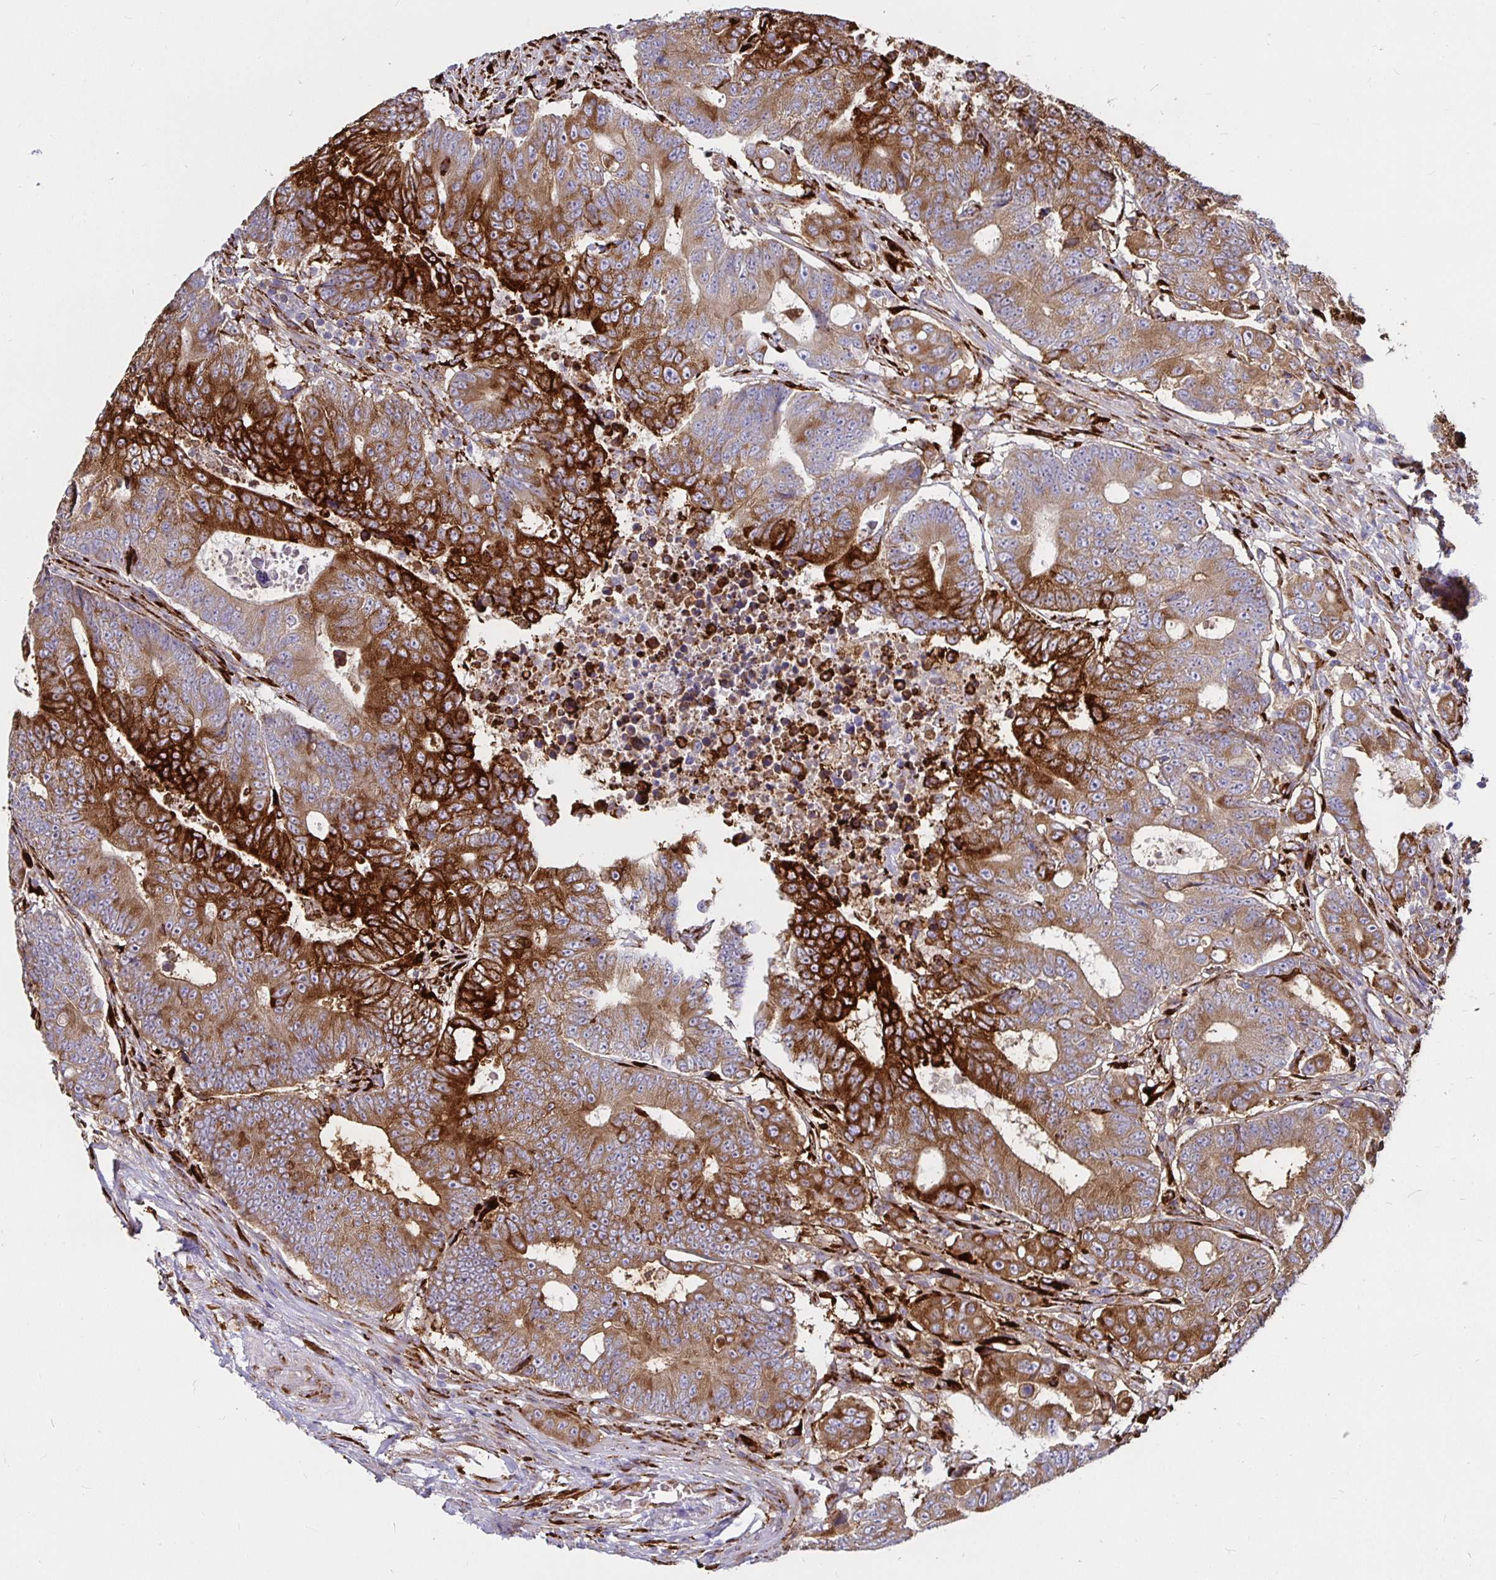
{"staining": {"intensity": "strong", "quantity": "25%-75%", "location": "cytoplasmic/membranous"}, "tissue": "colorectal cancer", "cell_type": "Tumor cells", "image_type": "cancer", "snomed": [{"axis": "morphology", "description": "Adenocarcinoma, NOS"}, {"axis": "topography", "description": "Colon"}], "caption": "High-power microscopy captured an IHC photomicrograph of adenocarcinoma (colorectal), revealing strong cytoplasmic/membranous staining in about 25%-75% of tumor cells.", "gene": "P4HA2", "patient": {"sex": "female", "age": 48}}